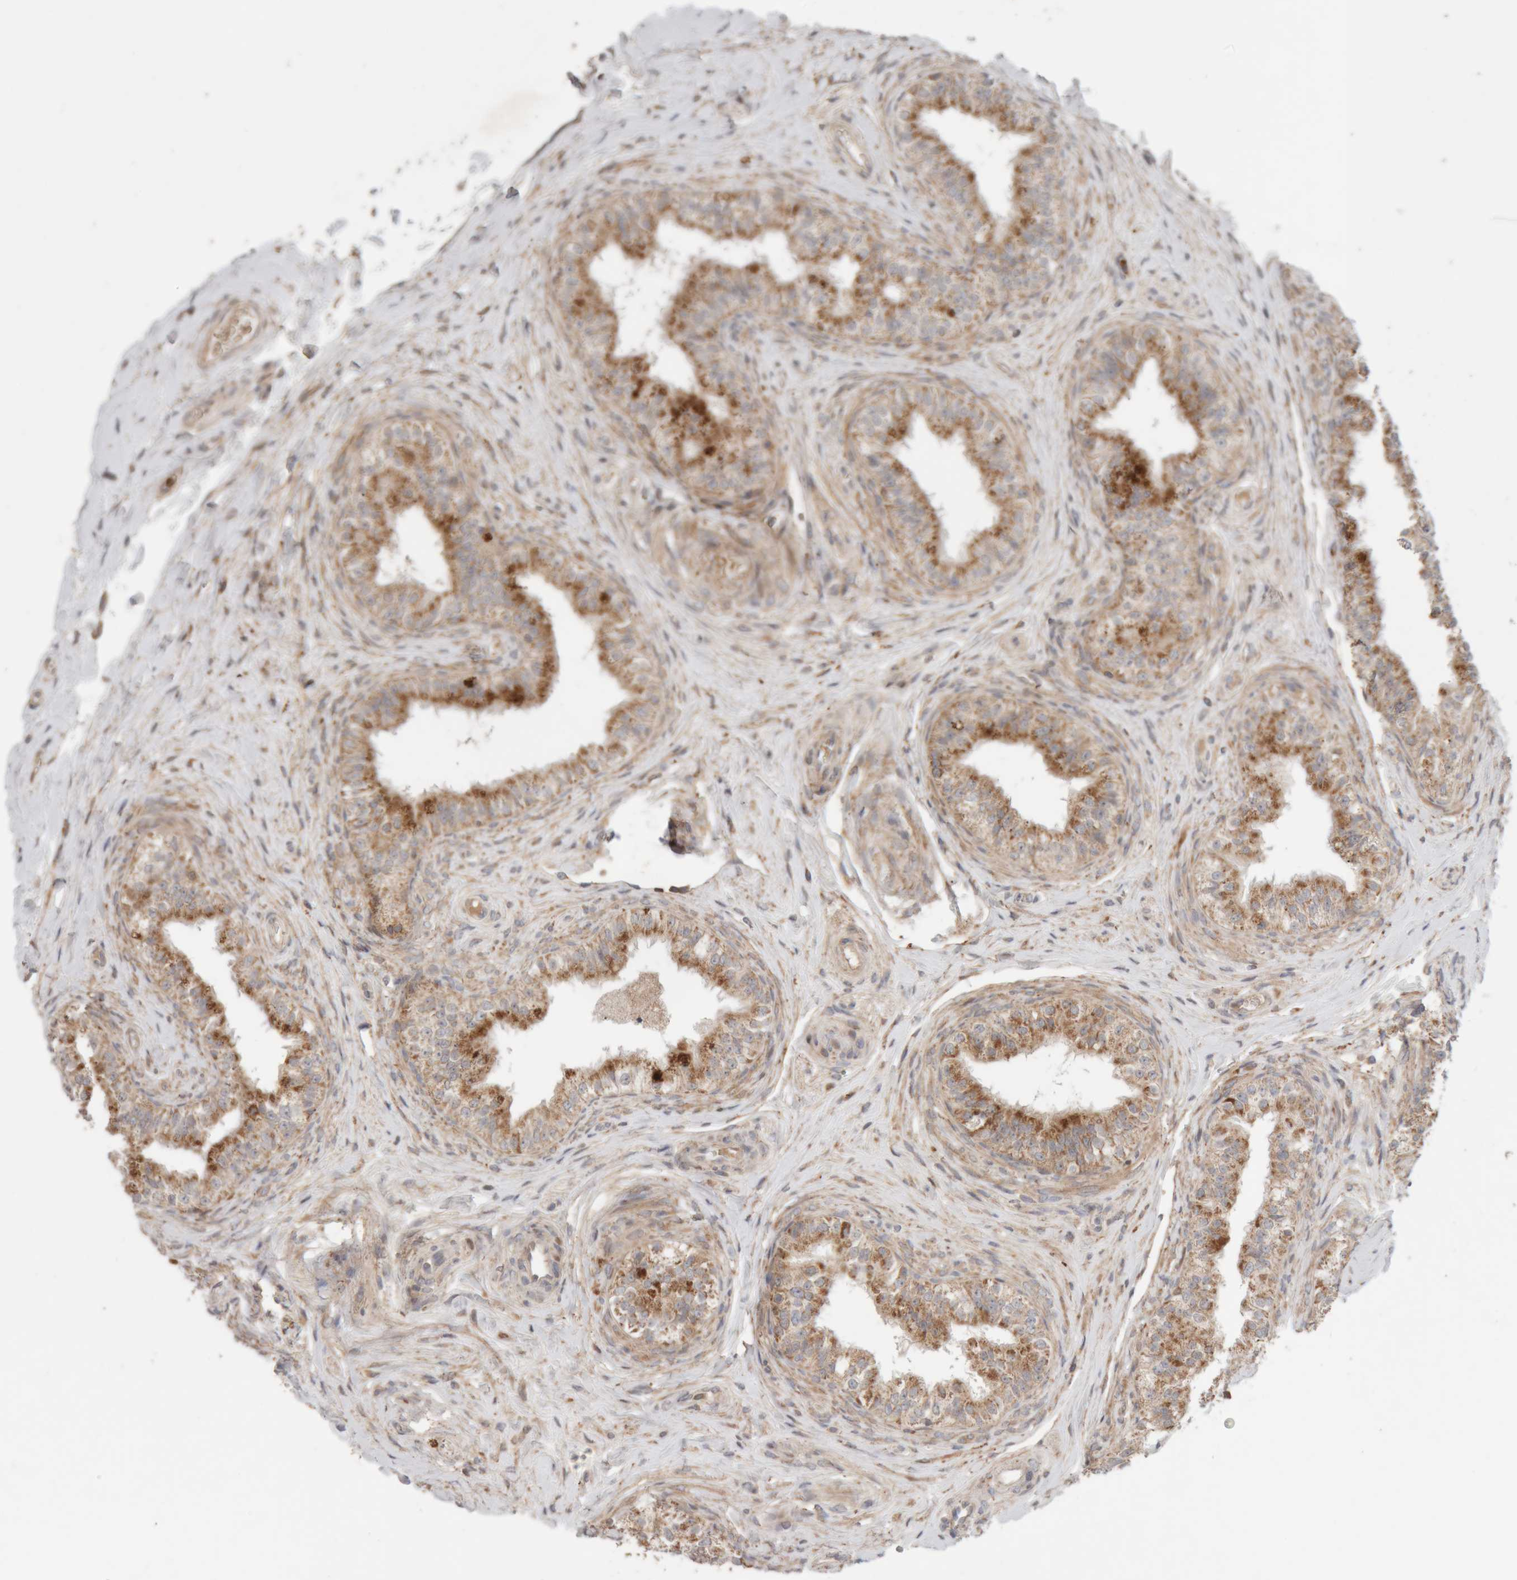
{"staining": {"intensity": "moderate", "quantity": ">75%", "location": "cytoplasmic/membranous"}, "tissue": "epididymis", "cell_type": "Glandular cells", "image_type": "normal", "snomed": [{"axis": "morphology", "description": "Normal tissue, NOS"}, {"axis": "topography", "description": "Epididymis"}], "caption": "Protein staining by immunohistochemistry shows moderate cytoplasmic/membranous positivity in approximately >75% of glandular cells in normal epididymis.", "gene": "KIF21B", "patient": {"sex": "male", "age": 49}}